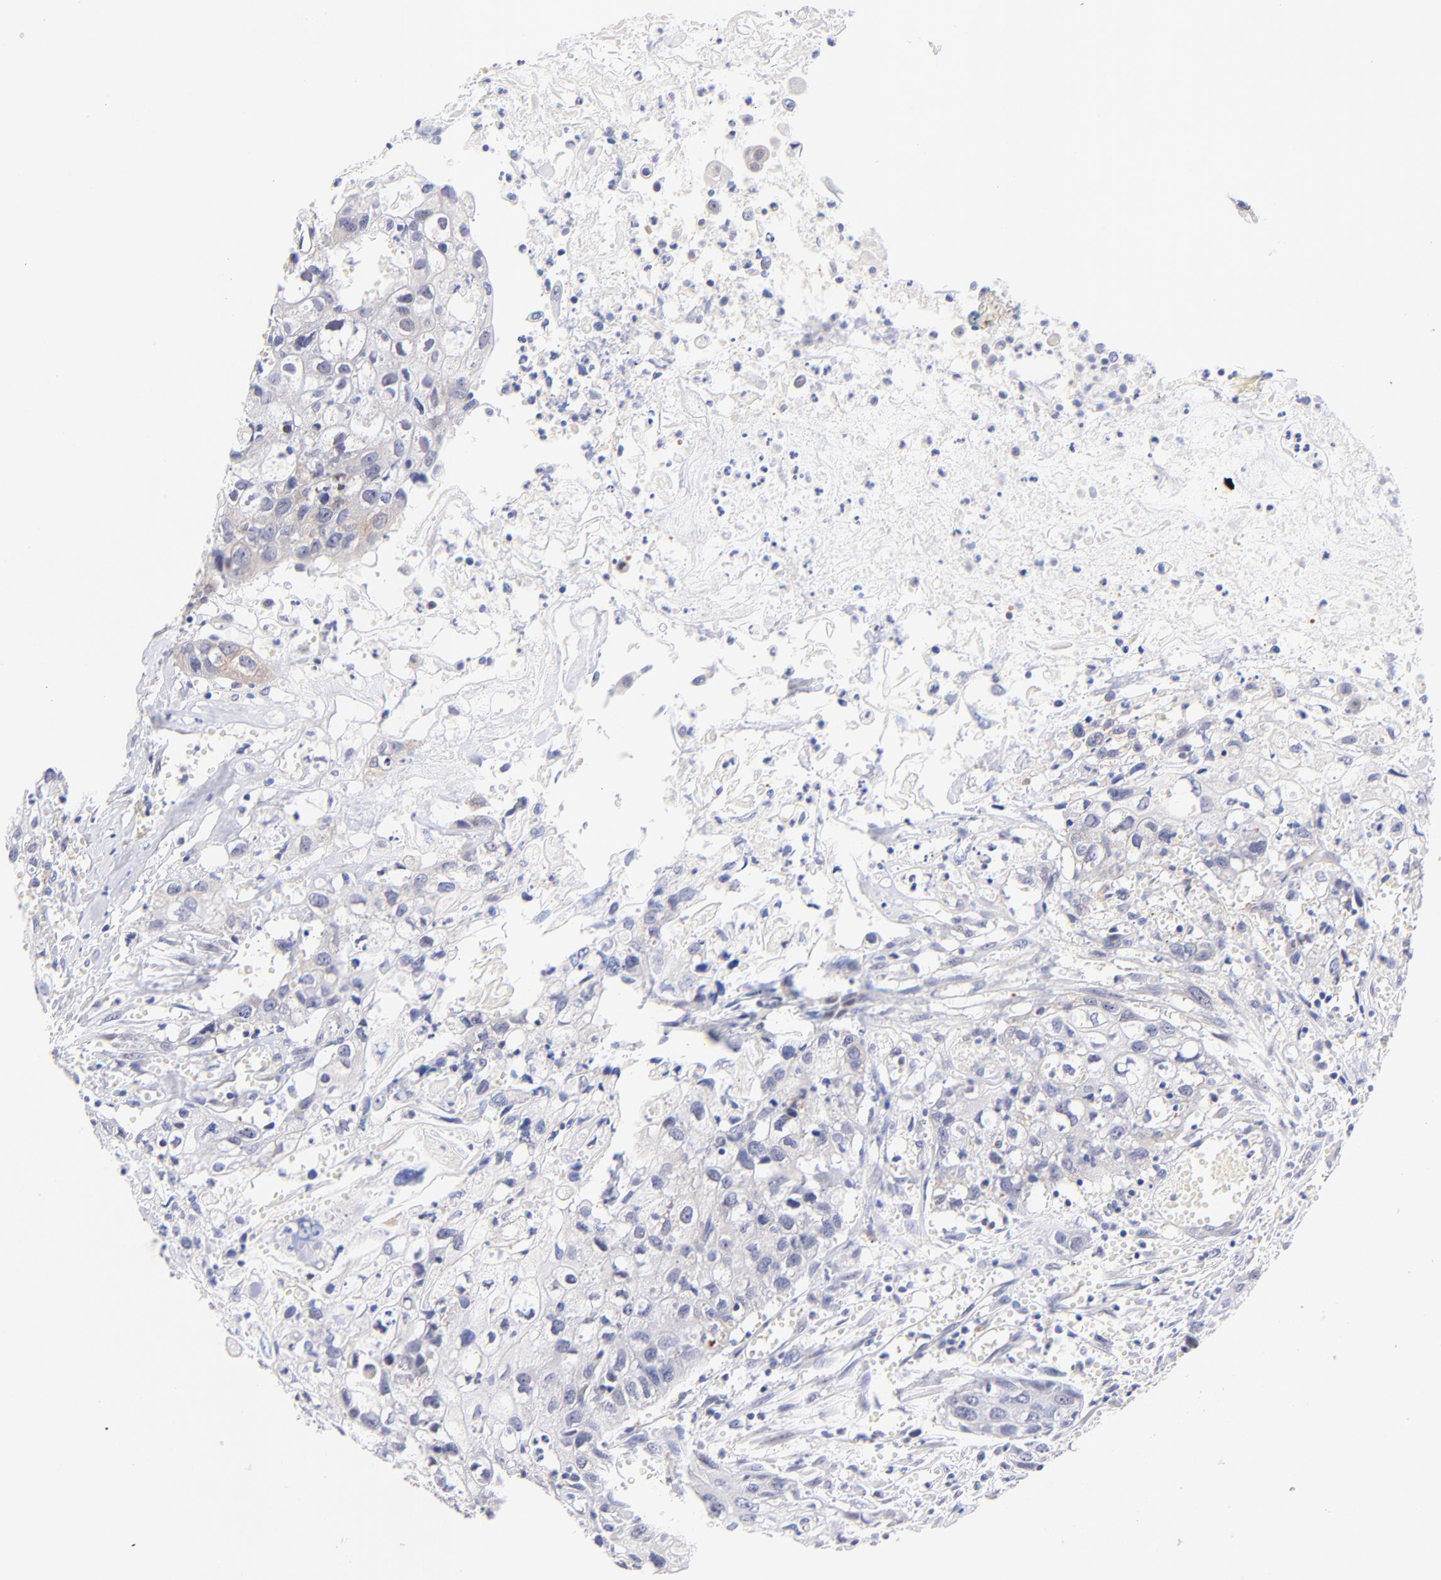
{"staining": {"intensity": "weak", "quantity": "25%-75%", "location": "cytoplasmic/membranous"}, "tissue": "urothelial cancer", "cell_type": "Tumor cells", "image_type": "cancer", "snomed": [{"axis": "morphology", "description": "Urothelial carcinoma, High grade"}, {"axis": "topography", "description": "Urinary bladder"}], "caption": "There is low levels of weak cytoplasmic/membranous staining in tumor cells of urothelial cancer, as demonstrated by immunohistochemical staining (brown color).", "gene": "ZNF155", "patient": {"sex": "male", "age": 54}}